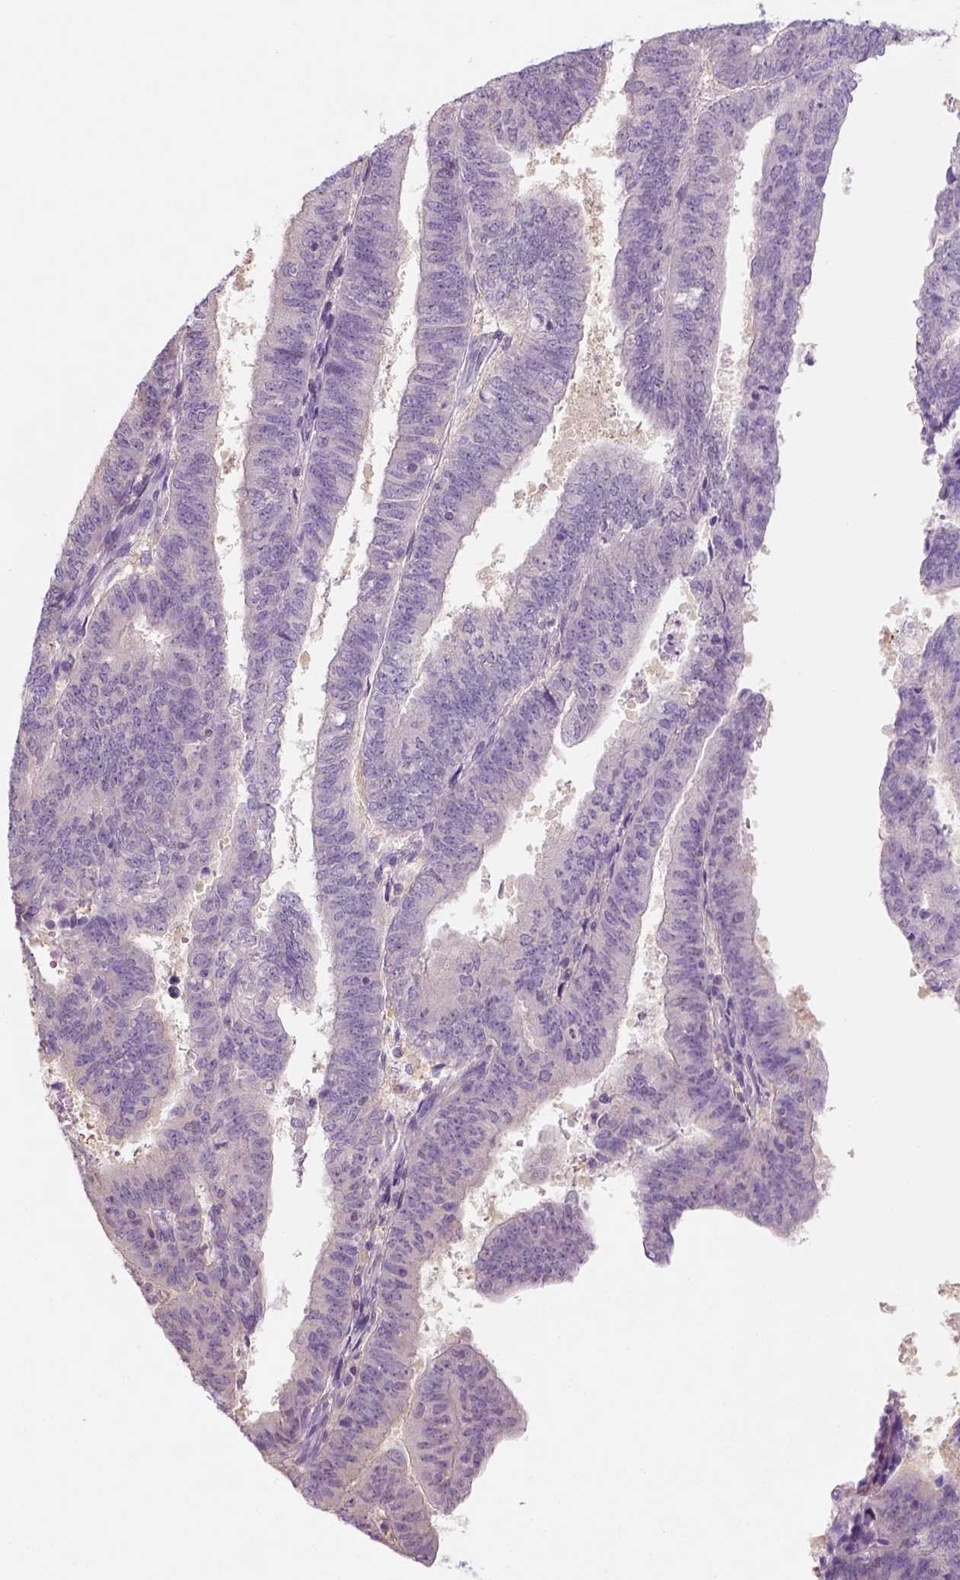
{"staining": {"intensity": "negative", "quantity": "none", "location": "none"}, "tissue": "endometrial cancer", "cell_type": "Tumor cells", "image_type": "cancer", "snomed": [{"axis": "morphology", "description": "Adenocarcinoma, NOS"}, {"axis": "topography", "description": "Endometrium"}], "caption": "This is an immunohistochemistry (IHC) micrograph of human endometrial cancer (adenocarcinoma). There is no positivity in tumor cells.", "gene": "EPHB1", "patient": {"sex": "female", "age": 82}}